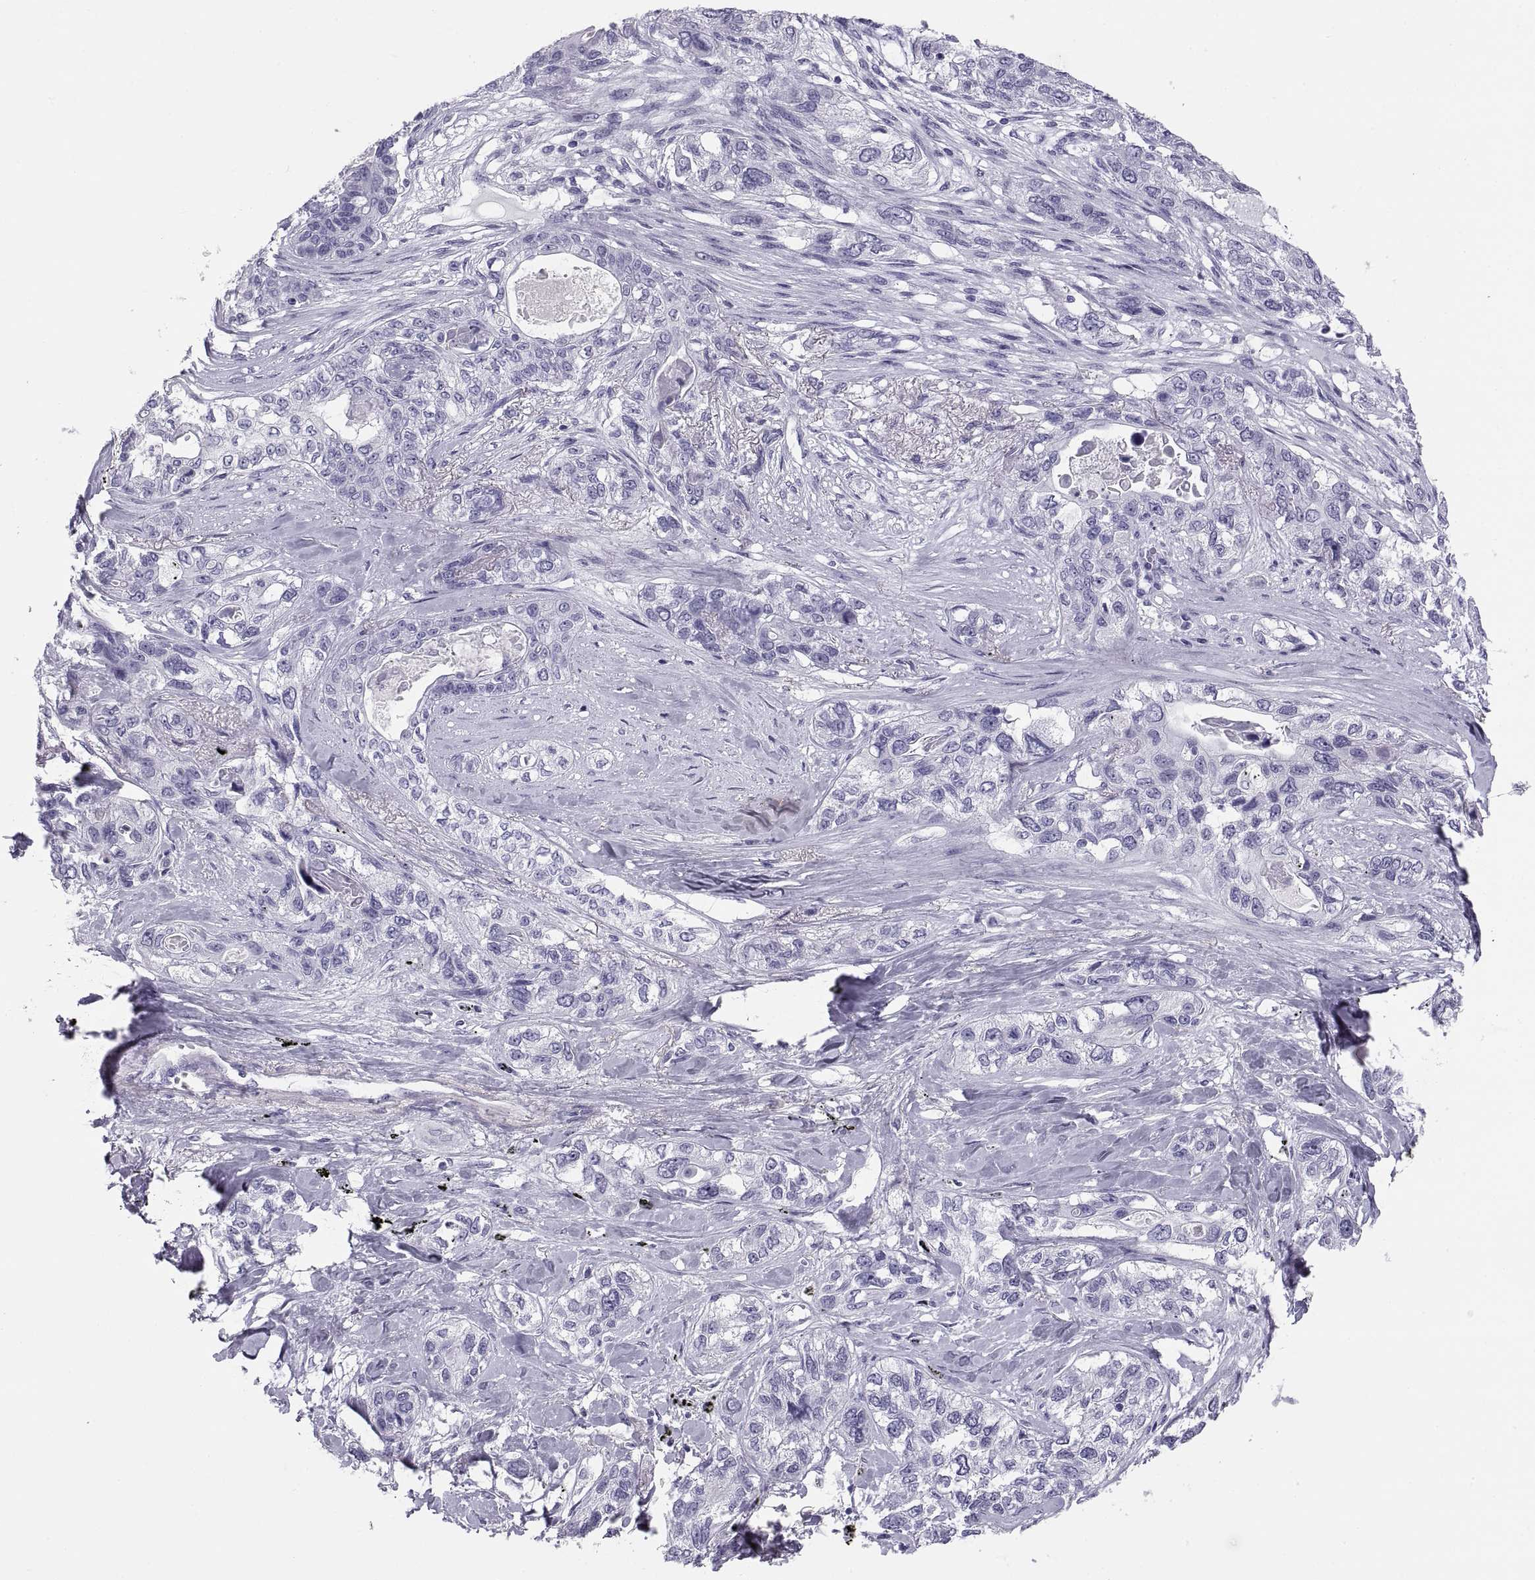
{"staining": {"intensity": "negative", "quantity": "none", "location": "none"}, "tissue": "lung cancer", "cell_type": "Tumor cells", "image_type": "cancer", "snomed": [{"axis": "morphology", "description": "Squamous cell carcinoma, NOS"}, {"axis": "topography", "description": "Lung"}], "caption": "The immunohistochemistry histopathology image has no significant staining in tumor cells of squamous cell carcinoma (lung) tissue. Nuclei are stained in blue.", "gene": "PAX2", "patient": {"sex": "female", "age": 70}}